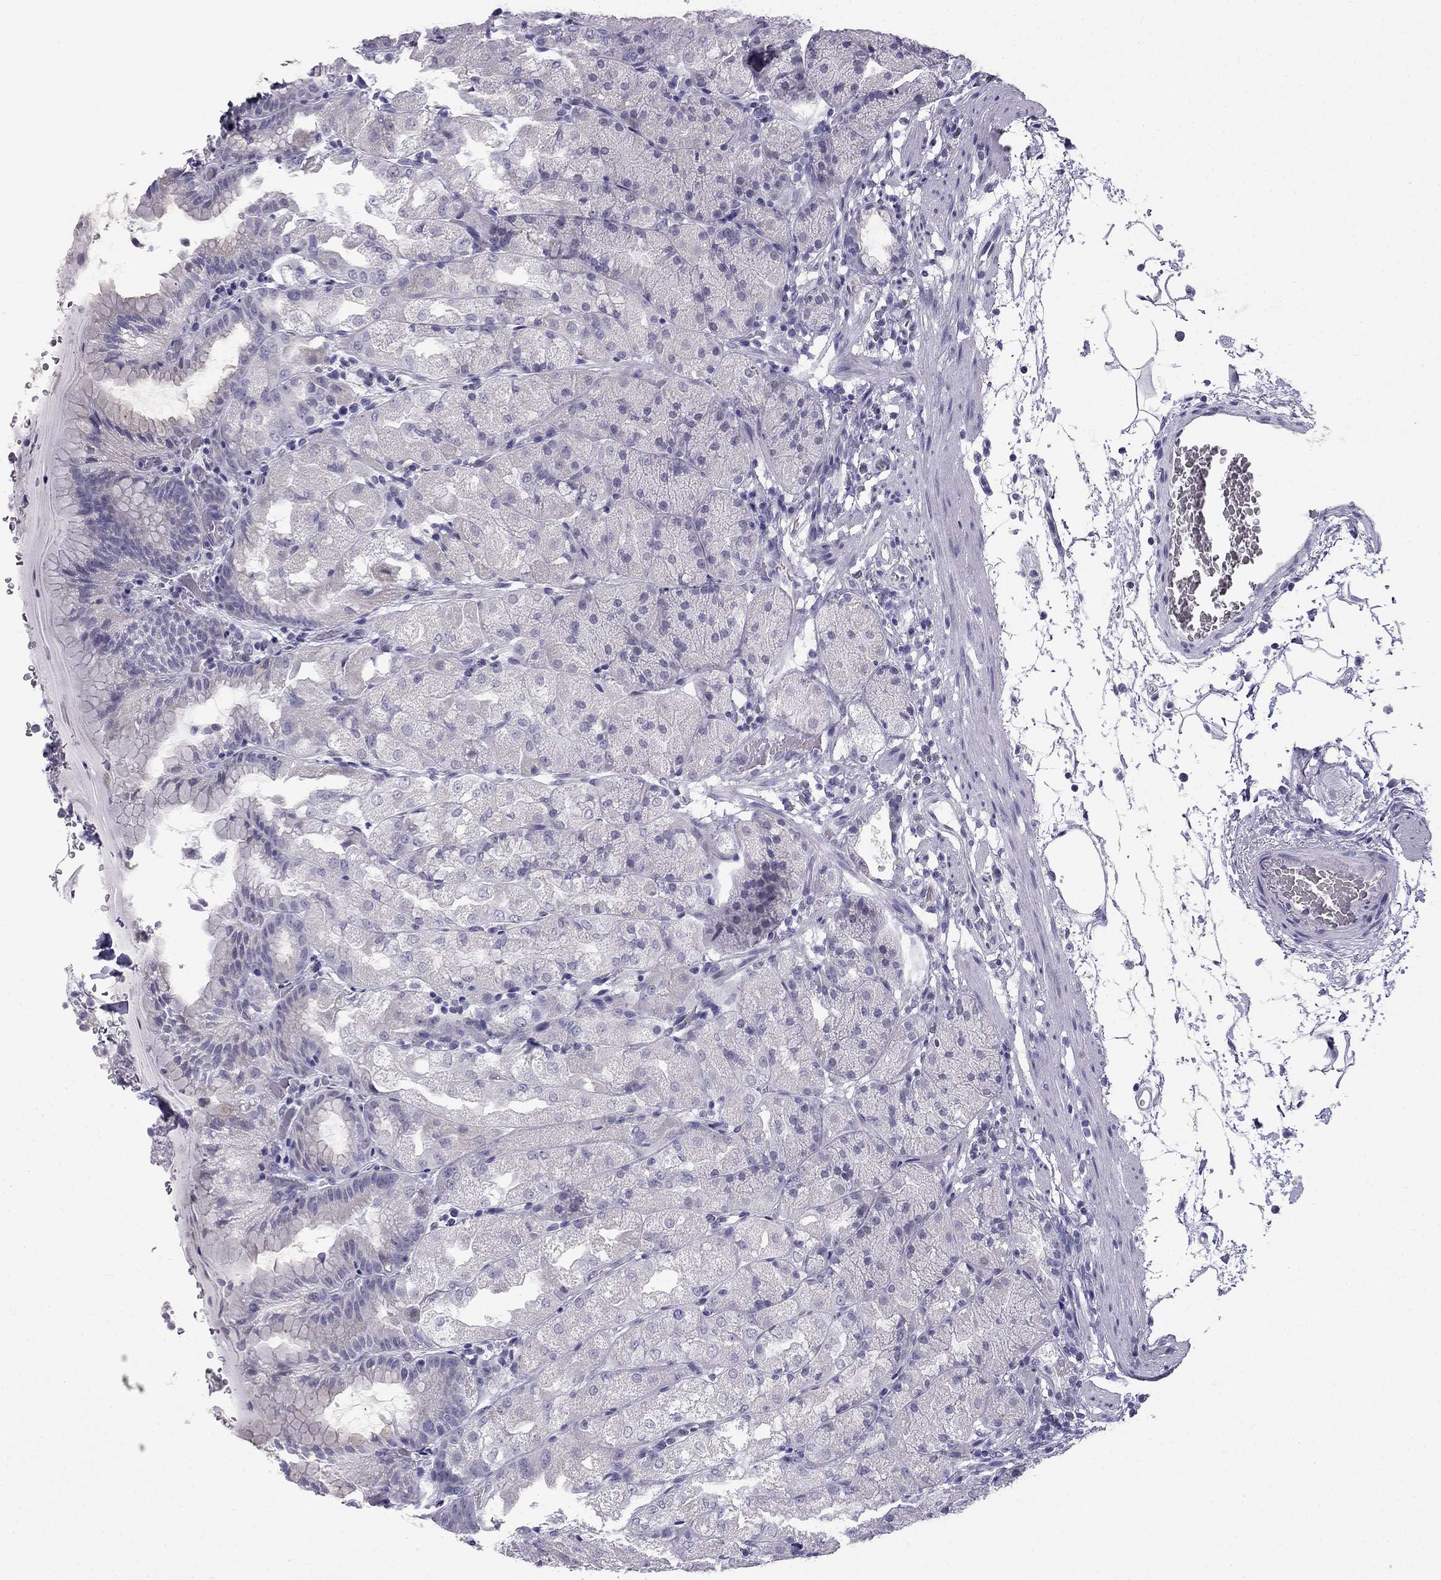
{"staining": {"intensity": "negative", "quantity": "none", "location": "none"}, "tissue": "stomach", "cell_type": "Glandular cells", "image_type": "normal", "snomed": [{"axis": "morphology", "description": "Normal tissue, NOS"}, {"axis": "topography", "description": "Stomach, upper"}, {"axis": "topography", "description": "Stomach"}, {"axis": "topography", "description": "Stomach, lower"}], "caption": "The IHC micrograph has no significant expression in glandular cells of stomach. (DAB (3,3'-diaminobenzidine) immunohistochemistry with hematoxylin counter stain).", "gene": "CFAP53", "patient": {"sex": "male", "age": 62}}